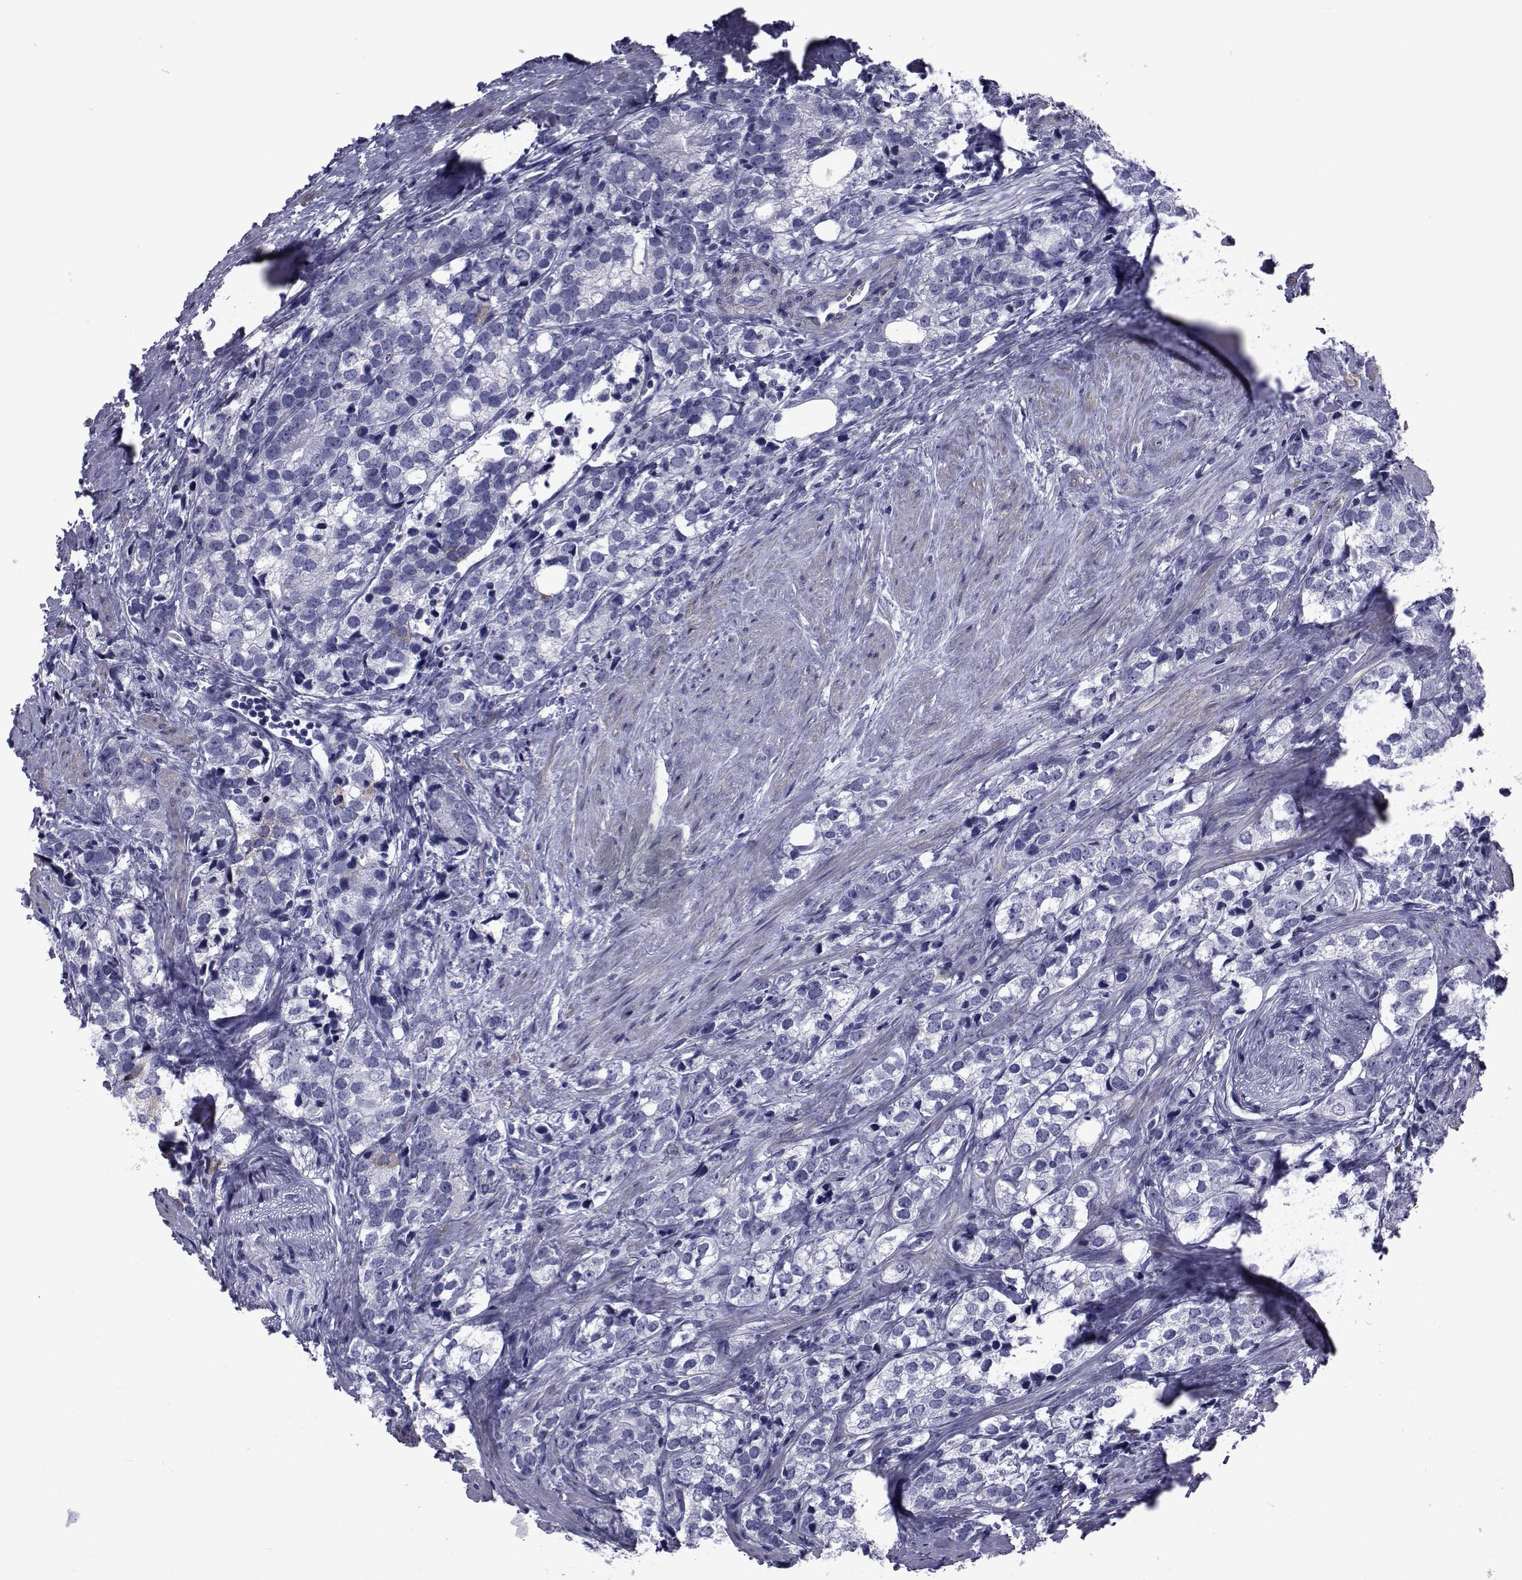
{"staining": {"intensity": "negative", "quantity": "none", "location": "none"}, "tissue": "prostate cancer", "cell_type": "Tumor cells", "image_type": "cancer", "snomed": [{"axis": "morphology", "description": "Adenocarcinoma, NOS"}, {"axis": "topography", "description": "Prostate and seminal vesicle, NOS"}], "caption": "Tumor cells show no significant positivity in adenocarcinoma (prostate).", "gene": "GKAP1", "patient": {"sex": "male", "age": 63}}